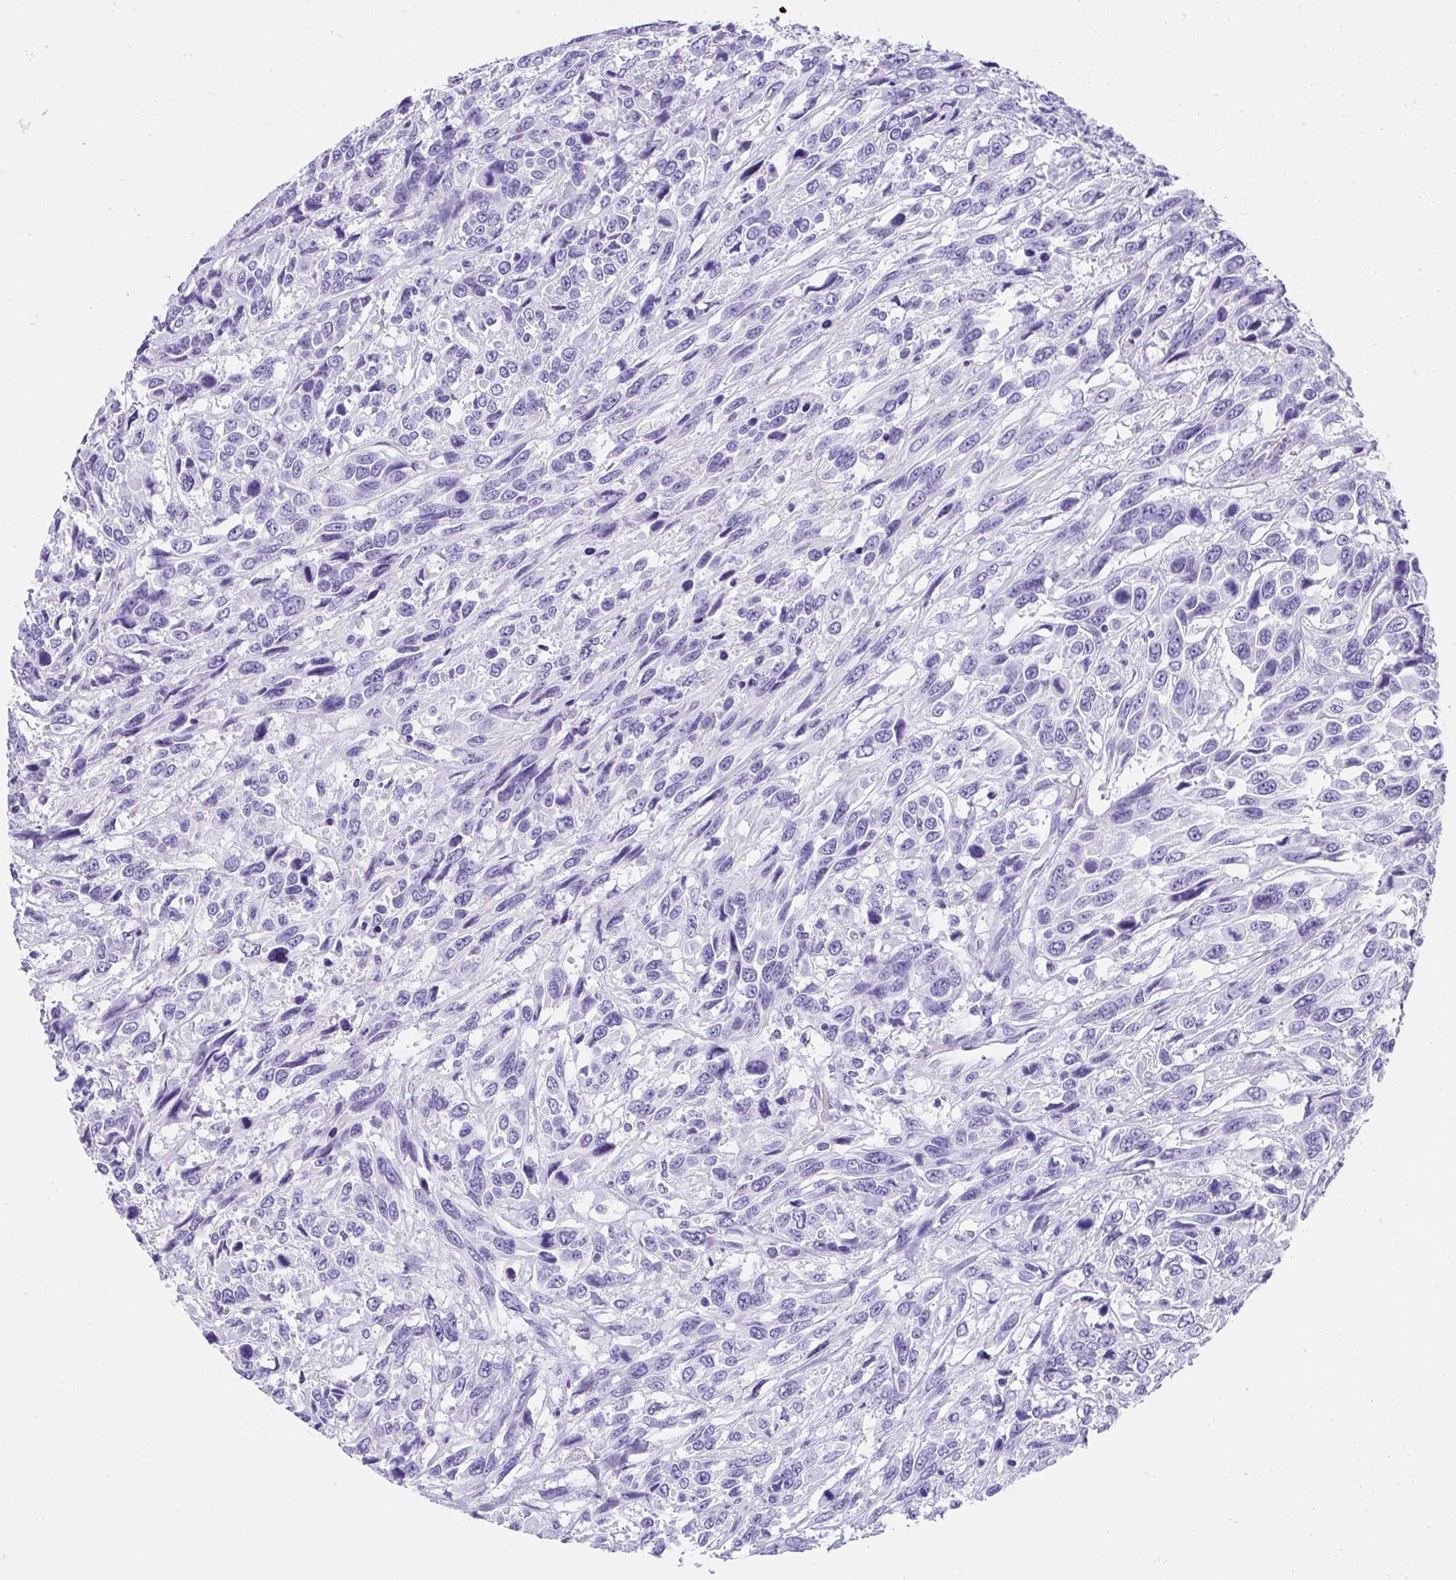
{"staining": {"intensity": "negative", "quantity": "none", "location": "none"}, "tissue": "urothelial cancer", "cell_type": "Tumor cells", "image_type": "cancer", "snomed": [{"axis": "morphology", "description": "Urothelial carcinoma, High grade"}, {"axis": "topography", "description": "Urinary bladder"}], "caption": "Tumor cells show no significant expression in urothelial carcinoma (high-grade).", "gene": "AVIL", "patient": {"sex": "female", "age": 70}}